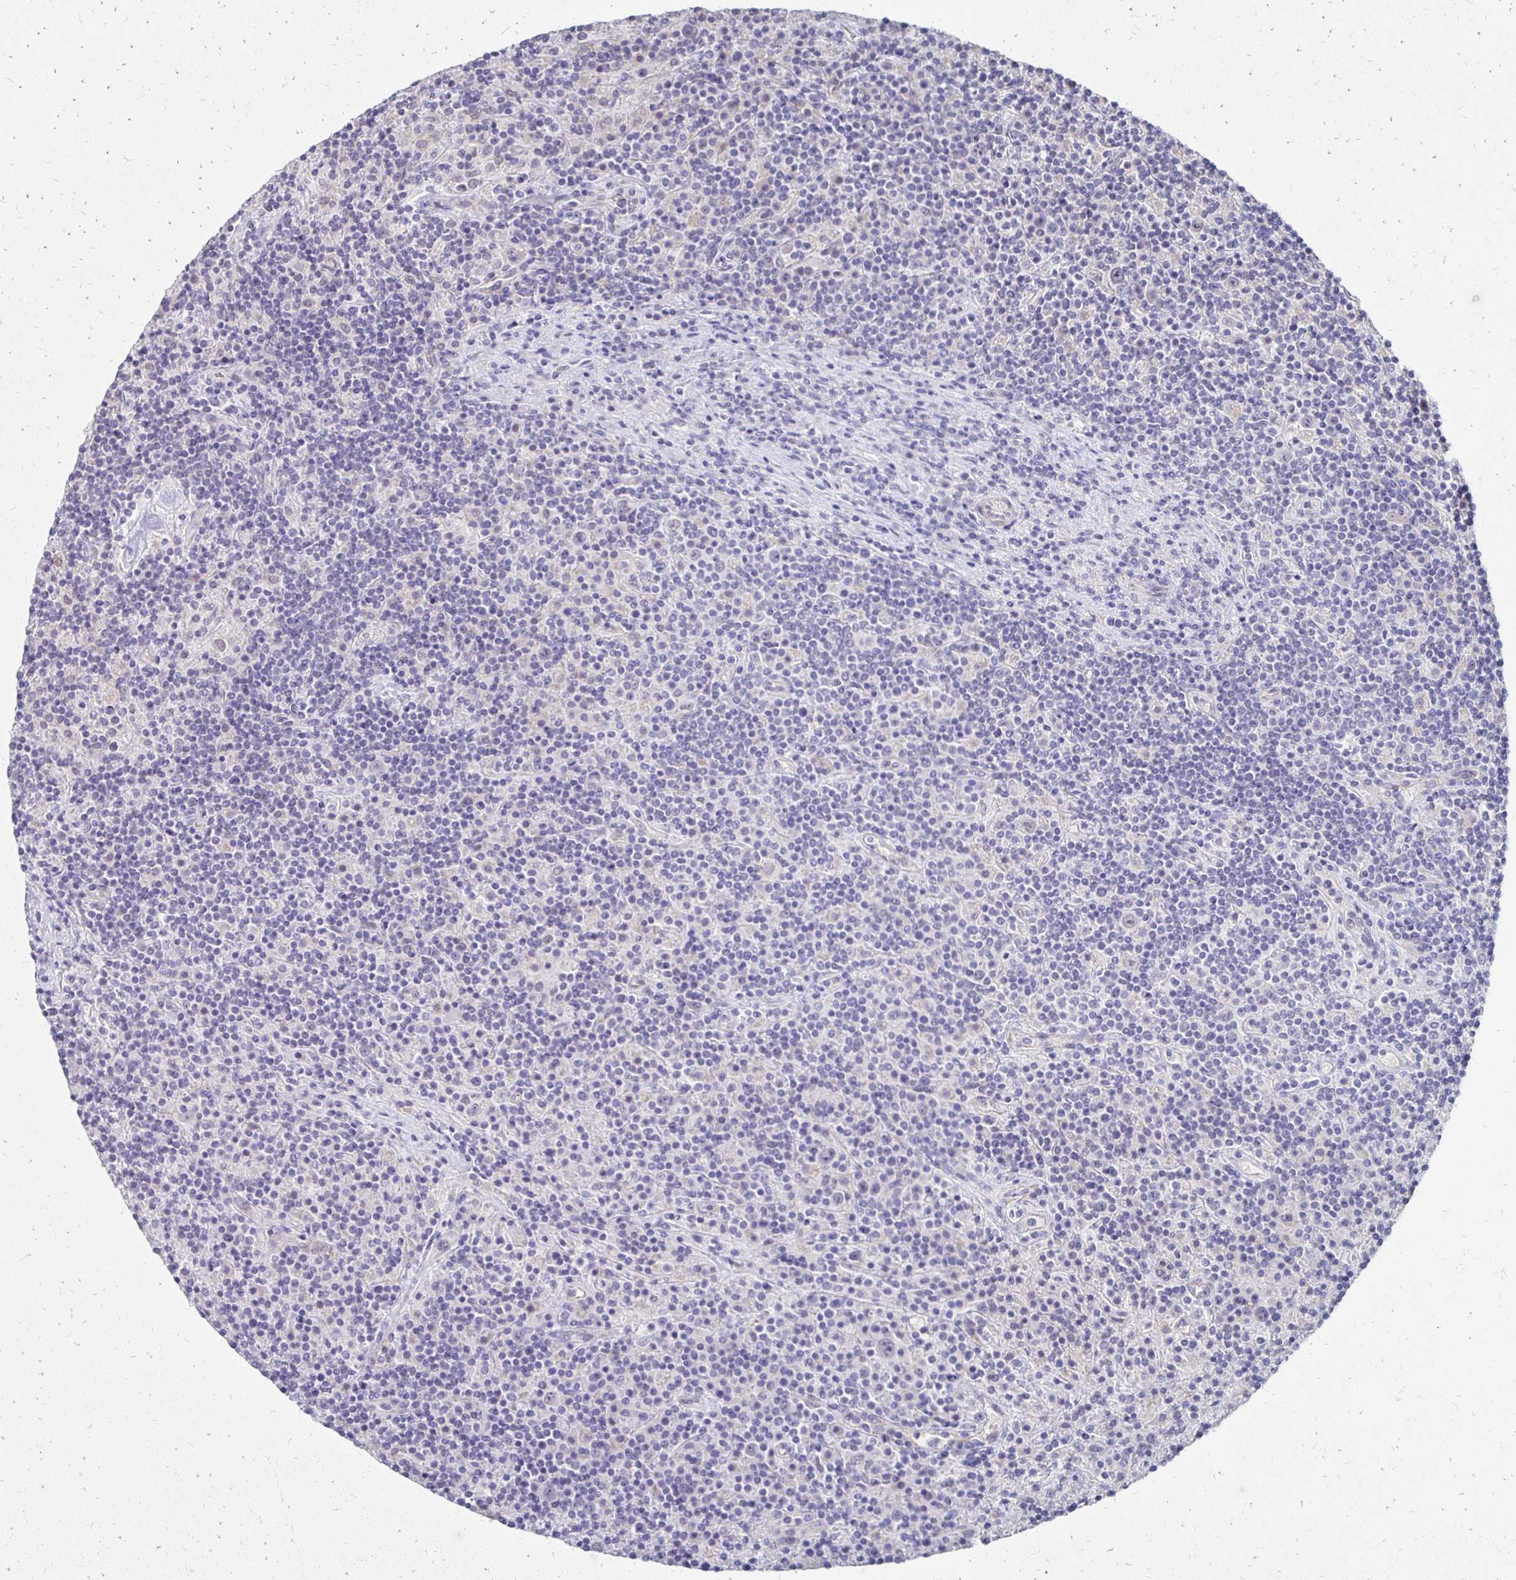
{"staining": {"intensity": "negative", "quantity": "none", "location": "none"}, "tissue": "lymphoma", "cell_type": "Tumor cells", "image_type": "cancer", "snomed": [{"axis": "morphology", "description": "Hodgkin's disease, NOS"}, {"axis": "topography", "description": "Lymph node"}], "caption": "The immunohistochemistry (IHC) micrograph has no significant expression in tumor cells of lymphoma tissue.", "gene": "ATOSB", "patient": {"sex": "male", "age": 70}}